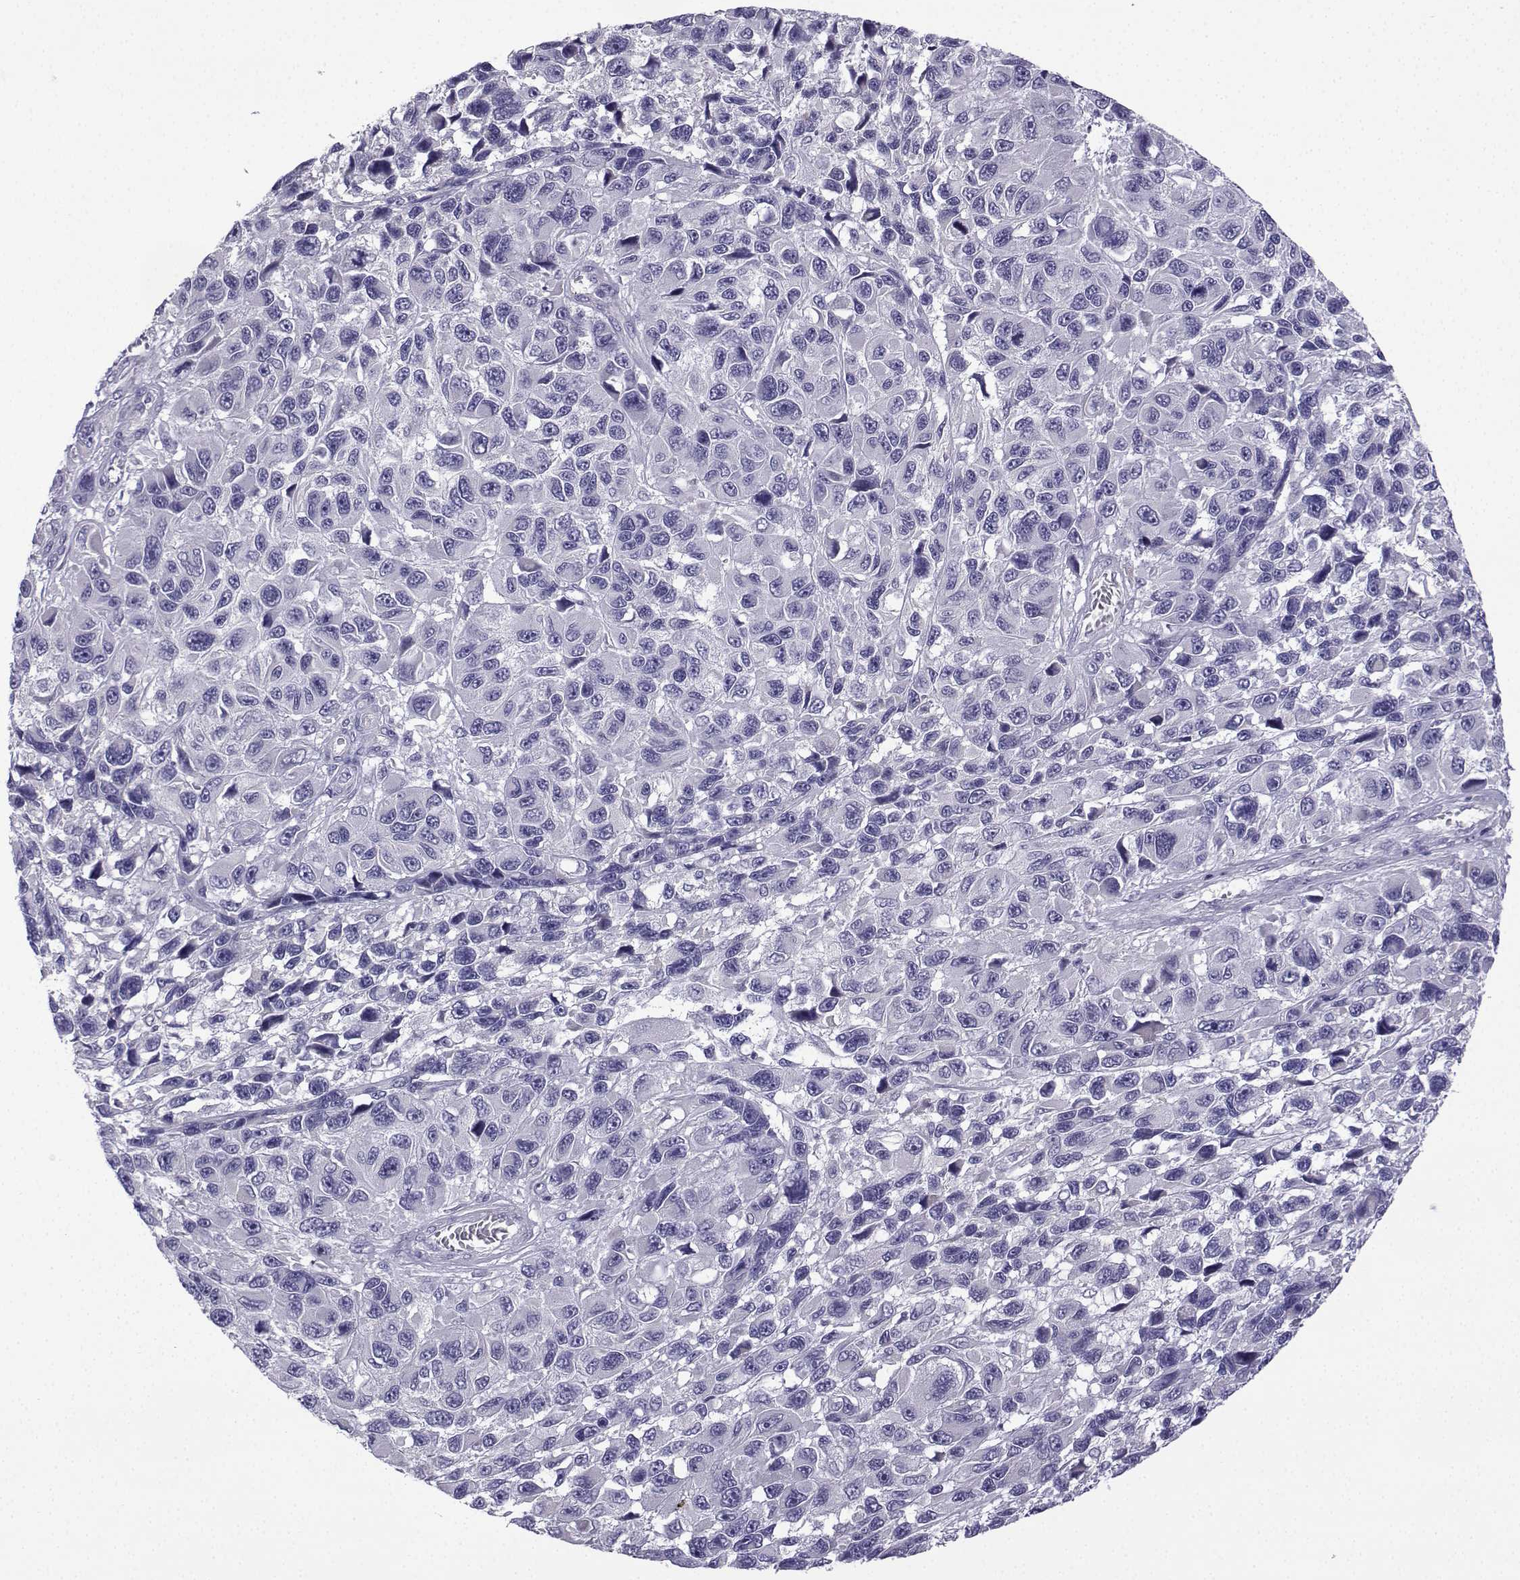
{"staining": {"intensity": "negative", "quantity": "none", "location": "none"}, "tissue": "melanoma", "cell_type": "Tumor cells", "image_type": "cancer", "snomed": [{"axis": "morphology", "description": "Malignant melanoma, NOS"}, {"axis": "topography", "description": "Skin"}], "caption": "Immunohistochemical staining of malignant melanoma exhibits no significant expression in tumor cells.", "gene": "SPACA7", "patient": {"sex": "male", "age": 53}}